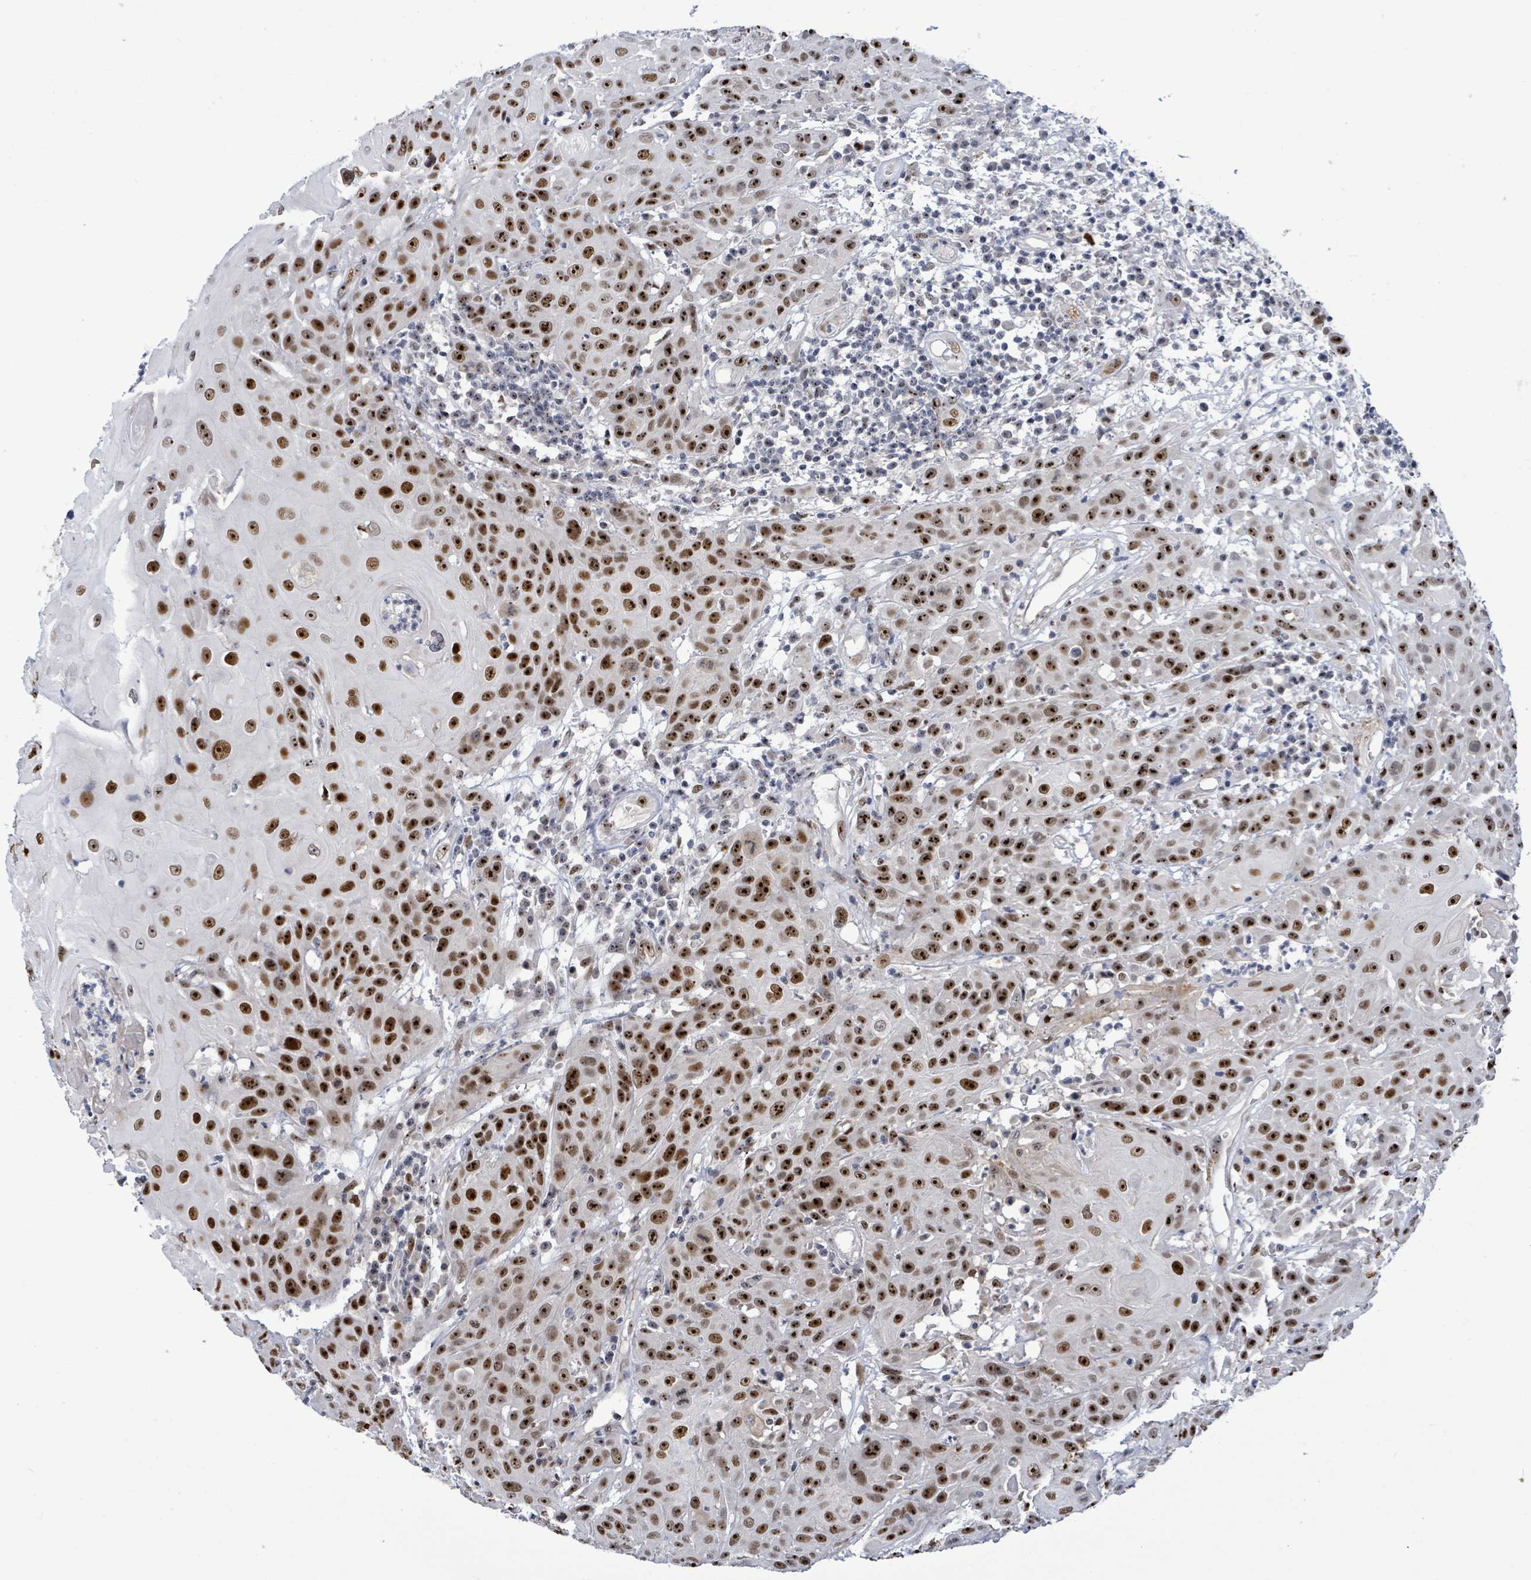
{"staining": {"intensity": "strong", "quantity": ">75%", "location": "nuclear"}, "tissue": "head and neck cancer", "cell_type": "Tumor cells", "image_type": "cancer", "snomed": [{"axis": "morphology", "description": "Squamous cell carcinoma, NOS"}, {"axis": "topography", "description": "Skin"}, {"axis": "topography", "description": "Head-Neck"}], "caption": "Tumor cells show high levels of strong nuclear expression in approximately >75% of cells in head and neck squamous cell carcinoma.", "gene": "RRN3", "patient": {"sex": "male", "age": 80}}